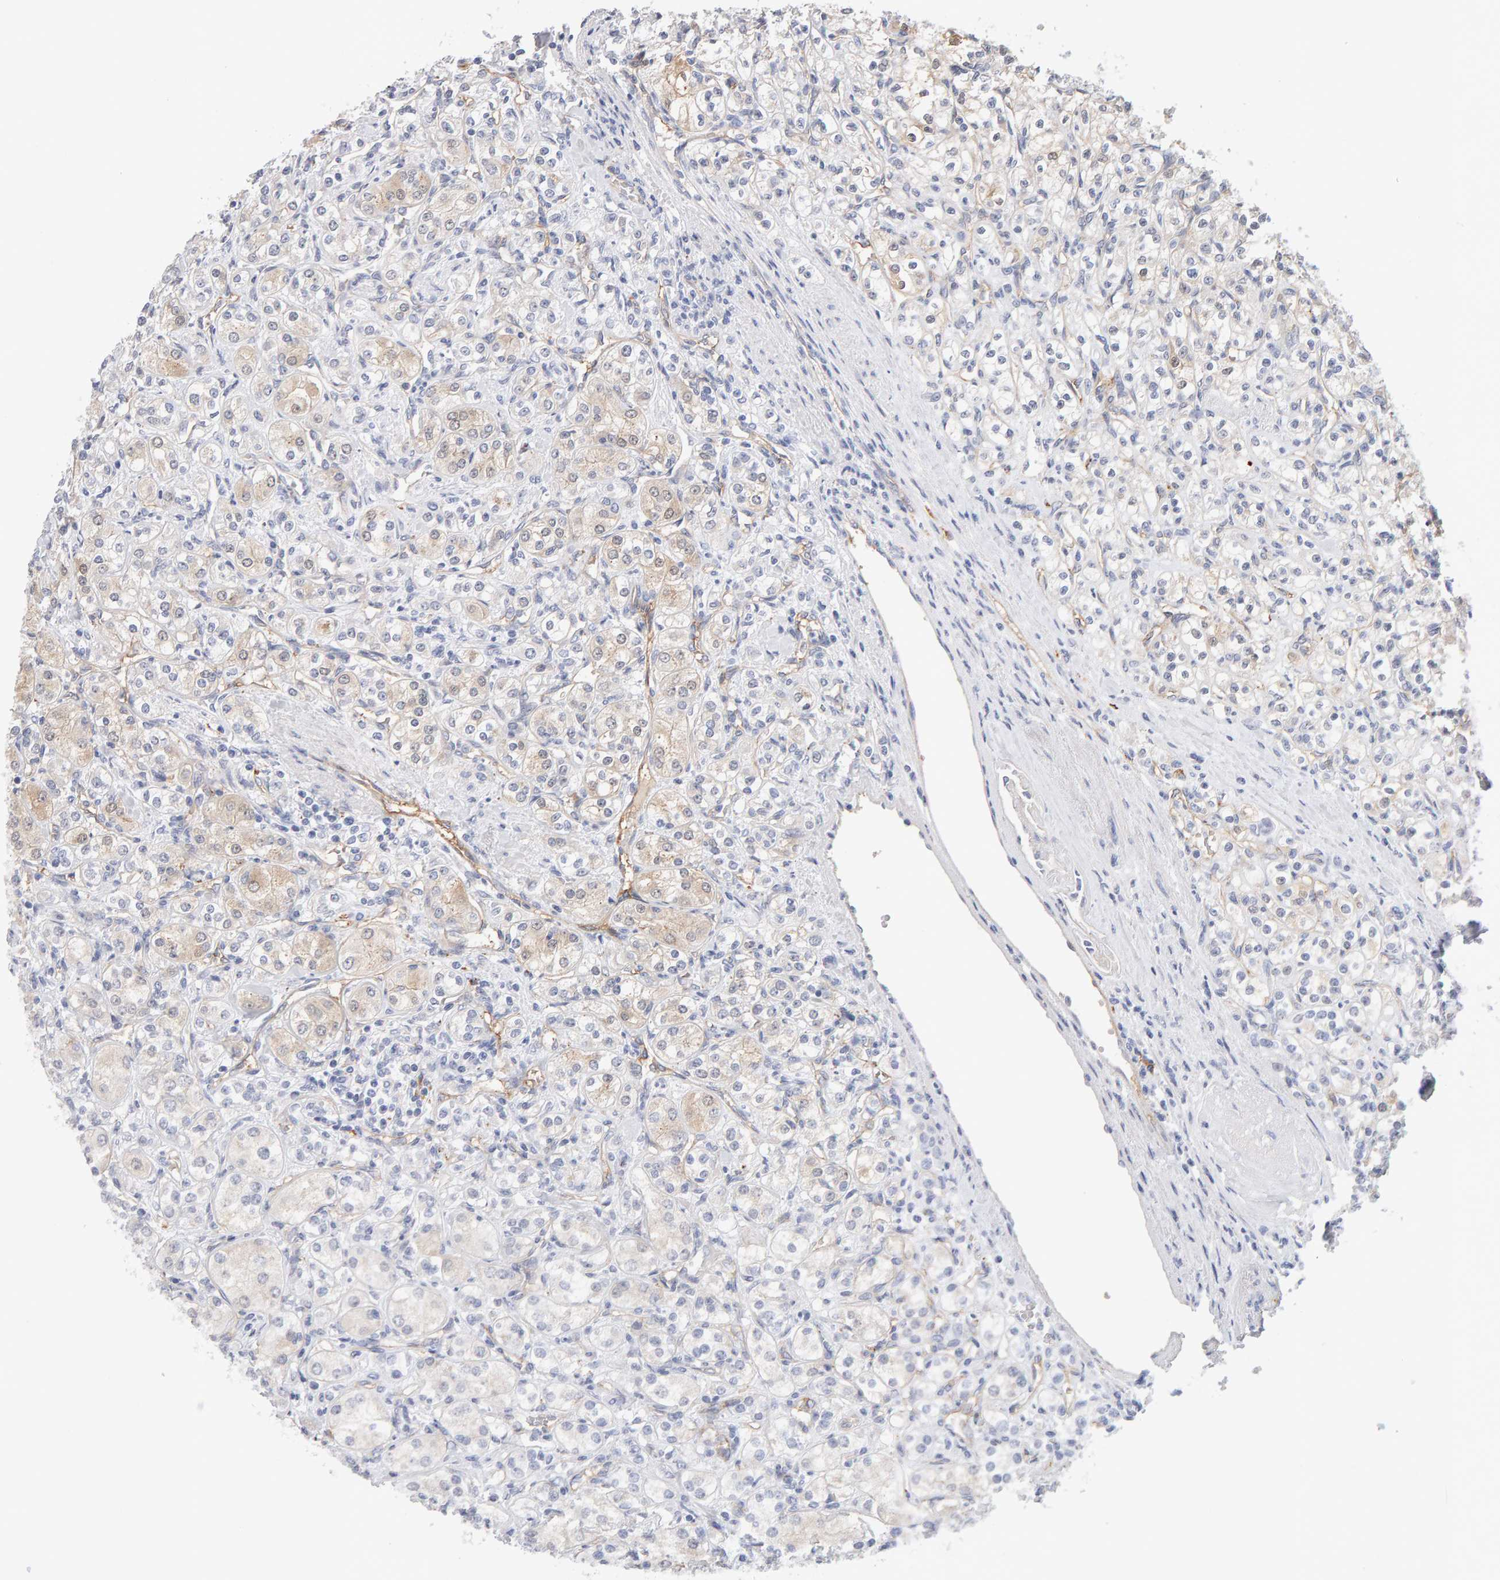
{"staining": {"intensity": "weak", "quantity": "25%-75%", "location": "cytoplasmic/membranous"}, "tissue": "renal cancer", "cell_type": "Tumor cells", "image_type": "cancer", "snomed": [{"axis": "morphology", "description": "Adenocarcinoma, NOS"}, {"axis": "topography", "description": "Kidney"}], "caption": "Immunohistochemical staining of human renal cancer reveals low levels of weak cytoplasmic/membranous positivity in about 25%-75% of tumor cells.", "gene": "METRNL", "patient": {"sex": "male", "age": 77}}